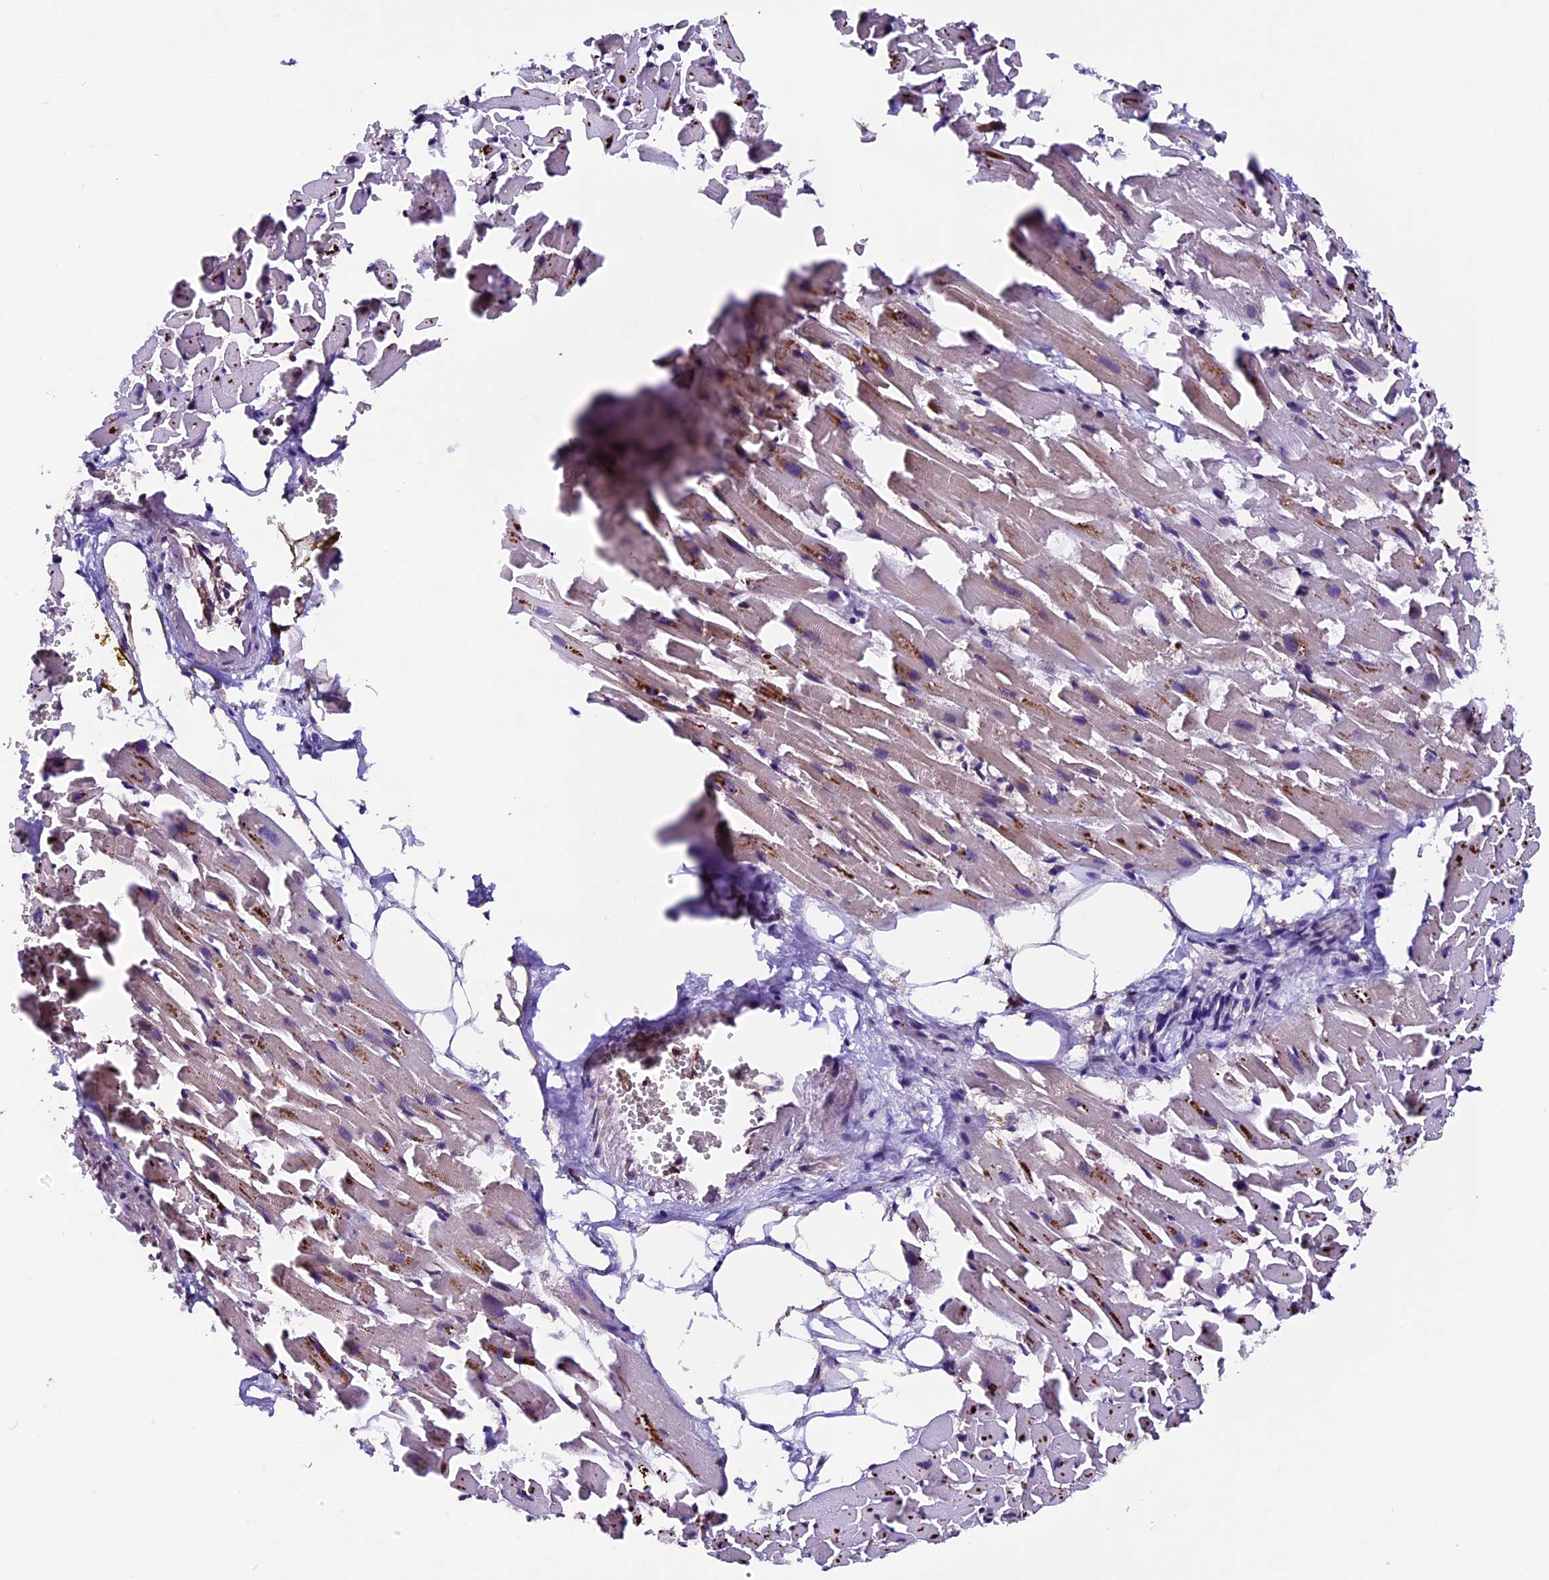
{"staining": {"intensity": "moderate", "quantity": "<25%", "location": "cytoplasmic/membranous"}, "tissue": "heart muscle", "cell_type": "Cardiomyocytes", "image_type": "normal", "snomed": [{"axis": "morphology", "description": "Normal tissue, NOS"}, {"axis": "topography", "description": "Heart"}], "caption": "Cardiomyocytes reveal moderate cytoplasmic/membranous positivity in approximately <25% of cells in benign heart muscle.", "gene": "ZNF598", "patient": {"sex": "female", "age": 64}}